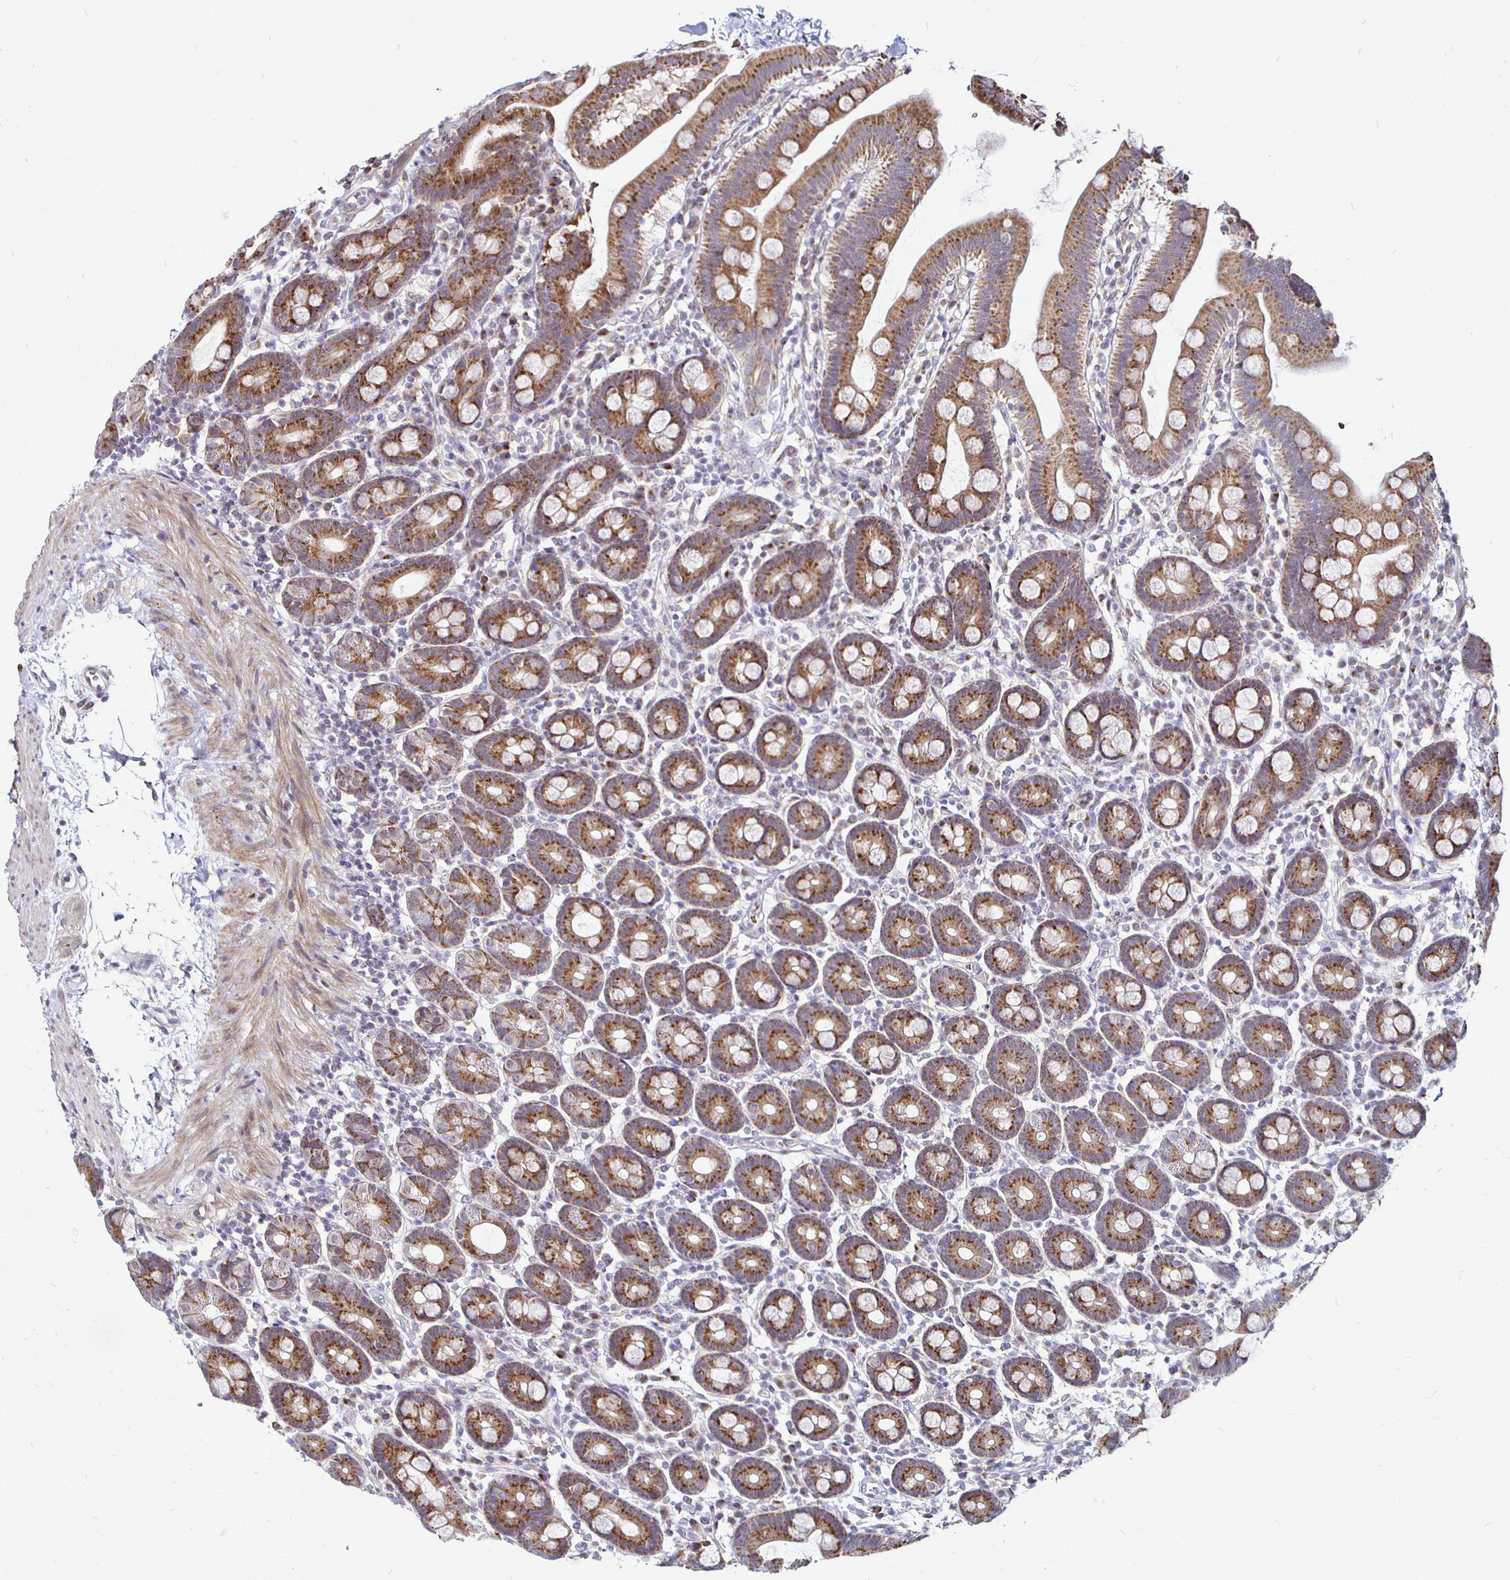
{"staining": {"intensity": "strong", "quantity": ">75%", "location": "cytoplasmic/membranous"}, "tissue": "duodenum", "cell_type": "Glandular cells", "image_type": "normal", "snomed": [{"axis": "morphology", "description": "Normal tissue, NOS"}, {"axis": "topography", "description": "Pancreas"}, {"axis": "topography", "description": "Duodenum"}], "caption": "High-power microscopy captured an immunohistochemistry histopathology image of normal duodenum, revealing strong cytoplasmic/membranous positivity in about >75% of glandular cells. The protein of interest is shown in brown color, while the nuclei are stained blue.", "gene": "ATG3", "patient": {"sex": "male", "age": 59}}